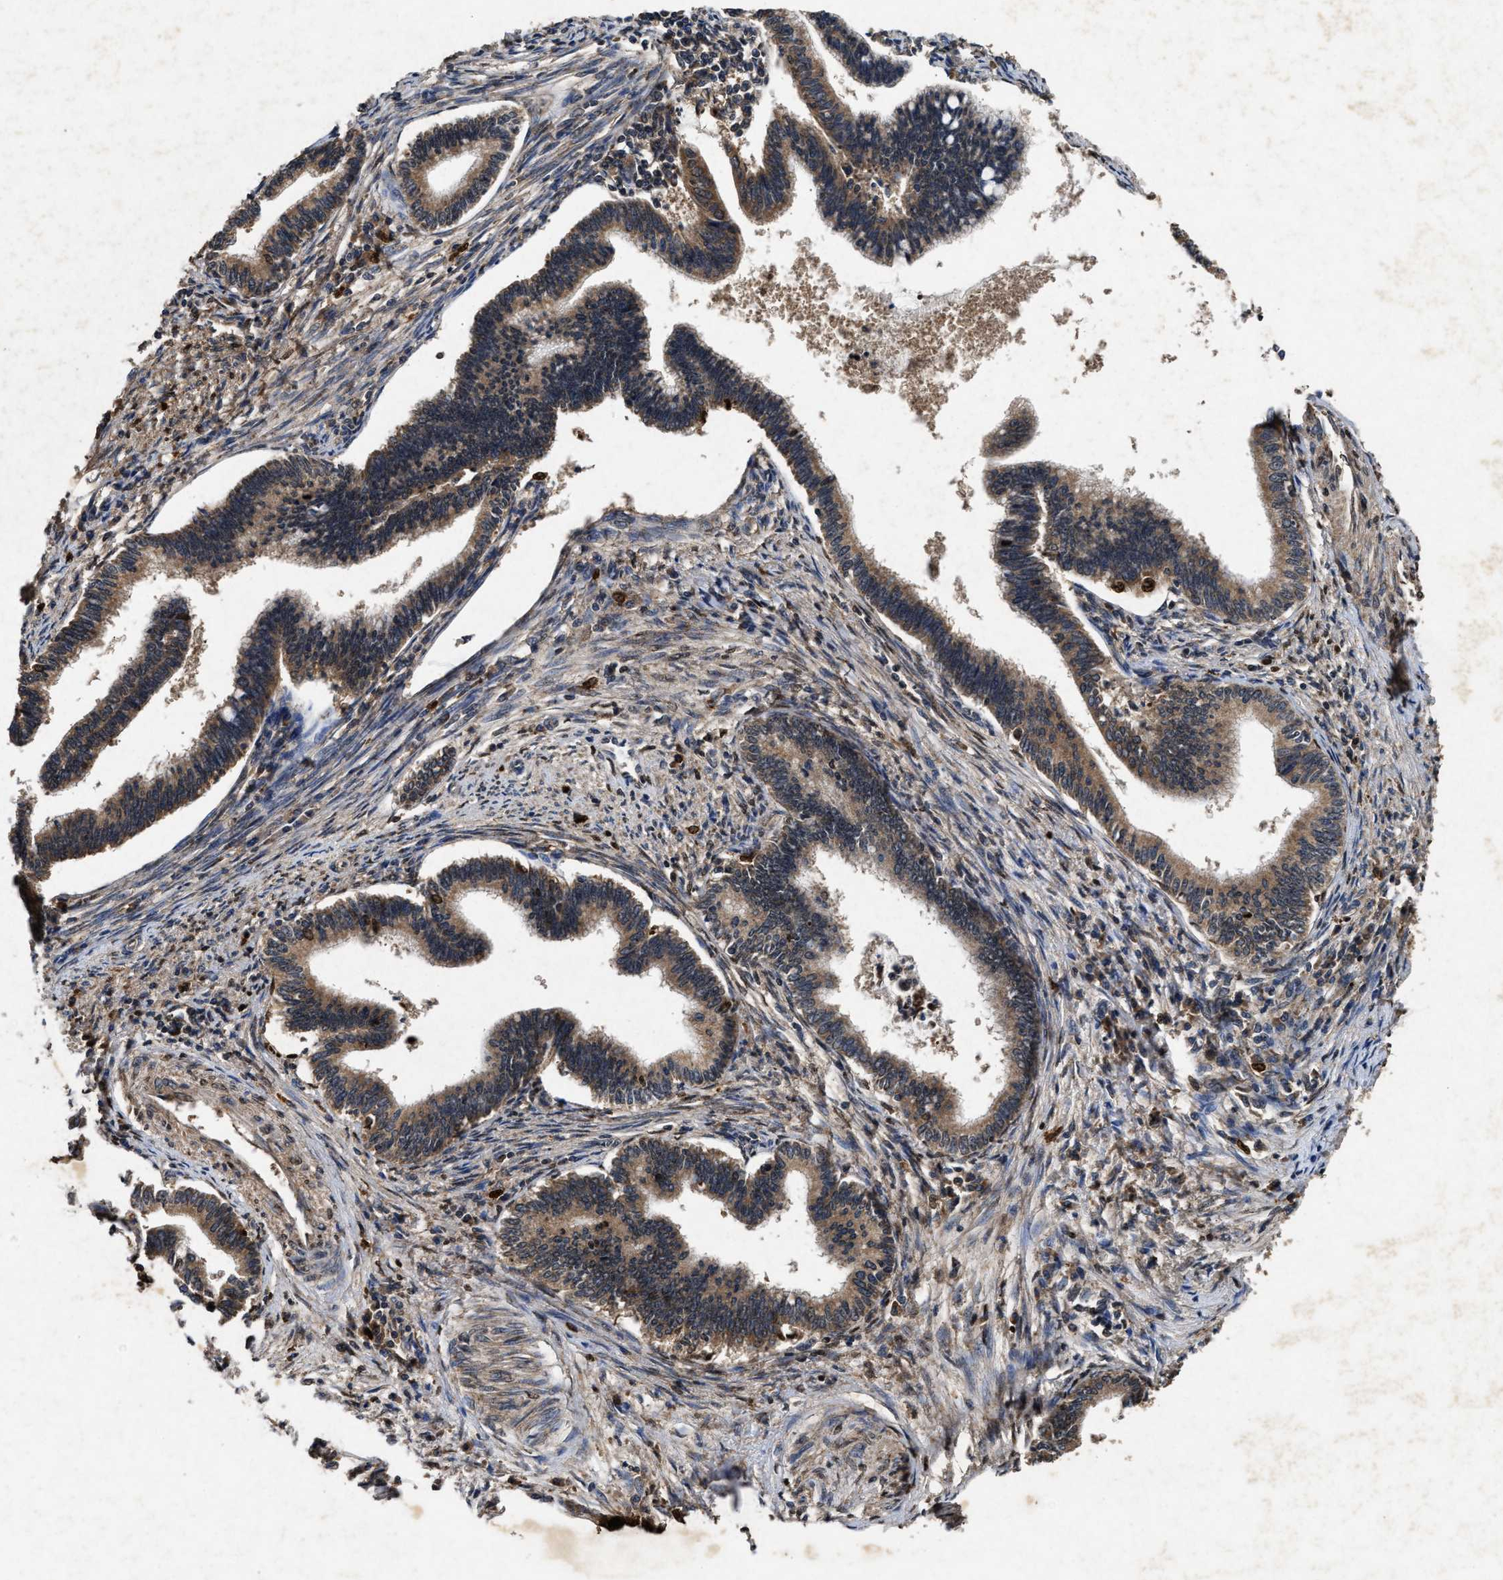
{"staining": {"intensity": "moderate", "quantity": ">75%", "location": "cytoplasmic/membranous"}, "tissue": "cervical cancer", "cell_type": "Tumor cells", "image_type": "cancer", "snomed": [{"axis": "morphology", "description": "Adenocarcinoma, NOS"}, {"axis": "topography", "description": "Cervix"}], "caption": "Adenocarcinoma (cervical) was stained to show a protein in brown. There is medium levels of moderate cytoplasmic/membranous staining in about >75% of tumor cells.", "gene": "PDAP1", "patient": {"sex": "female", "age": 36}}